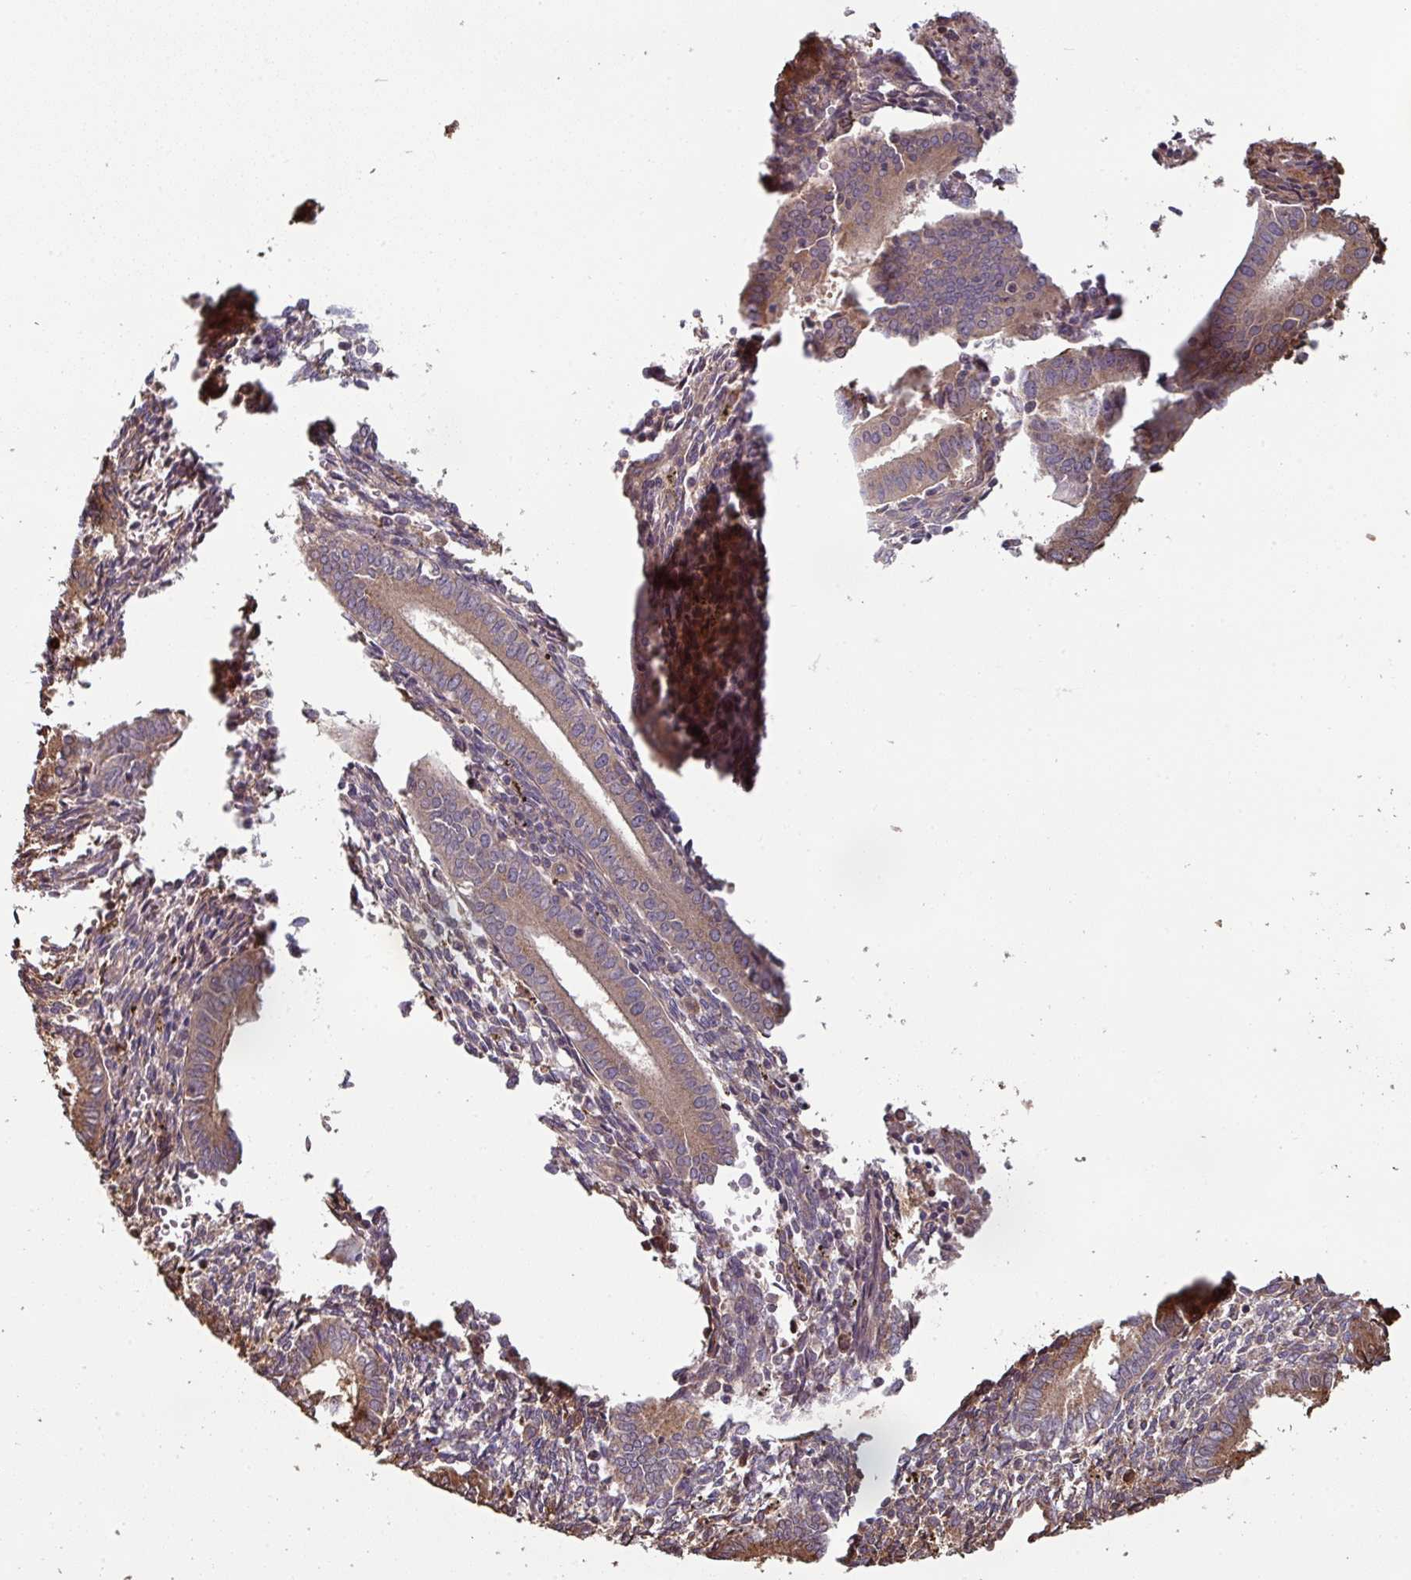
{"staining": {"intensity": "moderate", "quantity": "<25%", "location": "cytoplasmic/membranous"}, "tissue": "endometrium", "cell_type": "Cells in endometrial stroma", "image_type": "normal", "snomed": [{"axis": "morphology", "description": "Normal tissue, NOS"}, {"axis": "topography", "description": "Endometrium"}], "caption": "Protein staining of normal endometrium reveals moderate cytoplasmic/membranous positivity in about <25% of cells in endometrial stroma. The staining is performed using DAB (3,3'-diaminobenzidine) brown chromogen to label protein expression. The nuclei are counter-stained blue using hematoxylin.", "gene": "SIK1", "patient": {"sex": "female", "age": 41}}